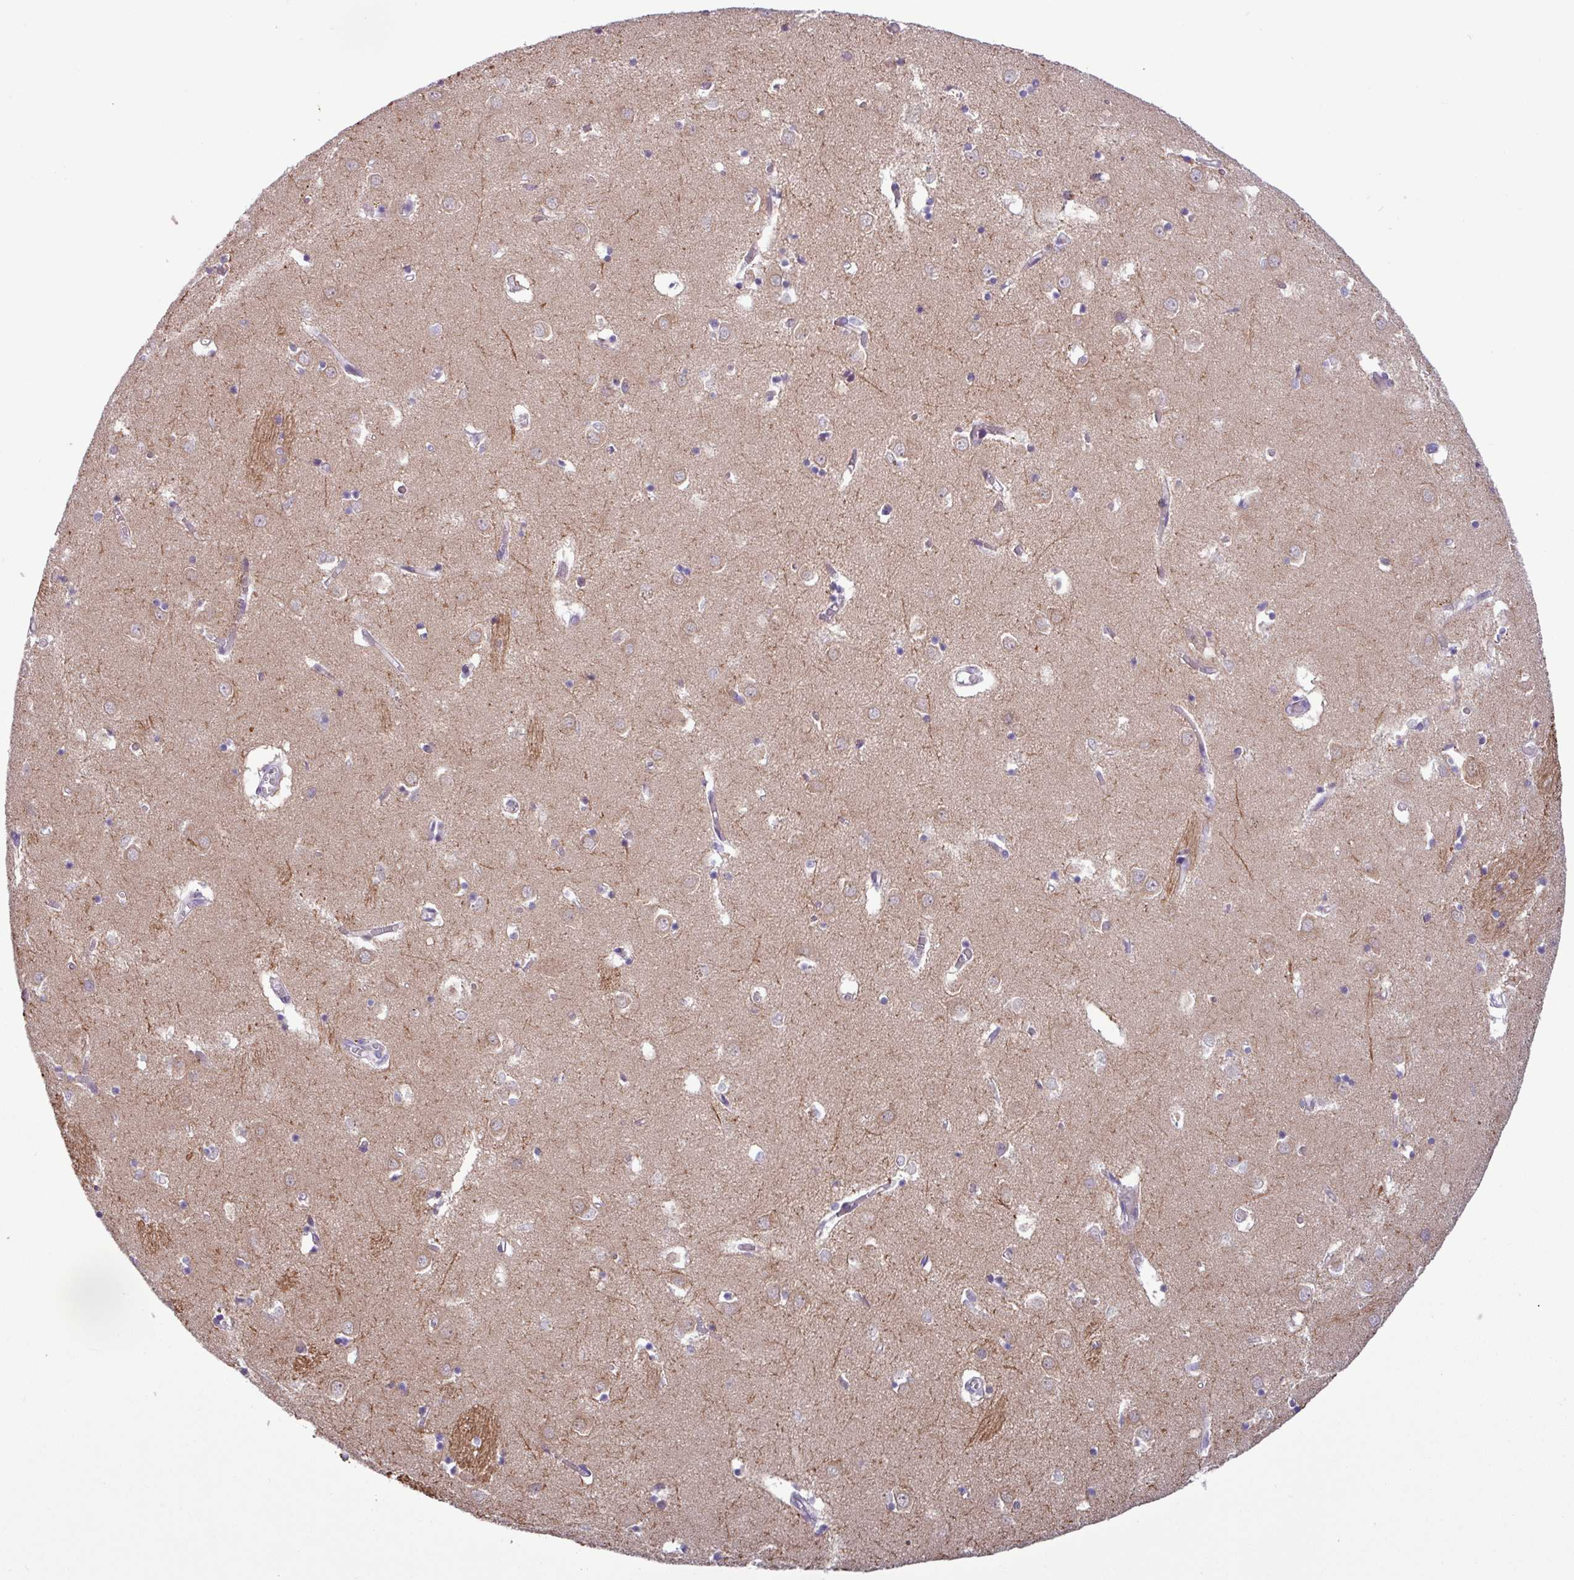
{"staining": {"intensity": "negative", "quantity": "none", "location": "none"}, "tissue": "caudate", "cell_type": "Glial cells", "image_type": "normal", "snomed": [{"axis": "morphology", "description": "Normal tissue, NOS"}, {"axis": "topography", "description": "Lateral ventricle wall"}], "caption": "Immunohistochemical staining of benign caudate demonstrates no significant expression in glial cells.", "gene": "STIMATE", "patient": {"sex": "male", "age": 70}}